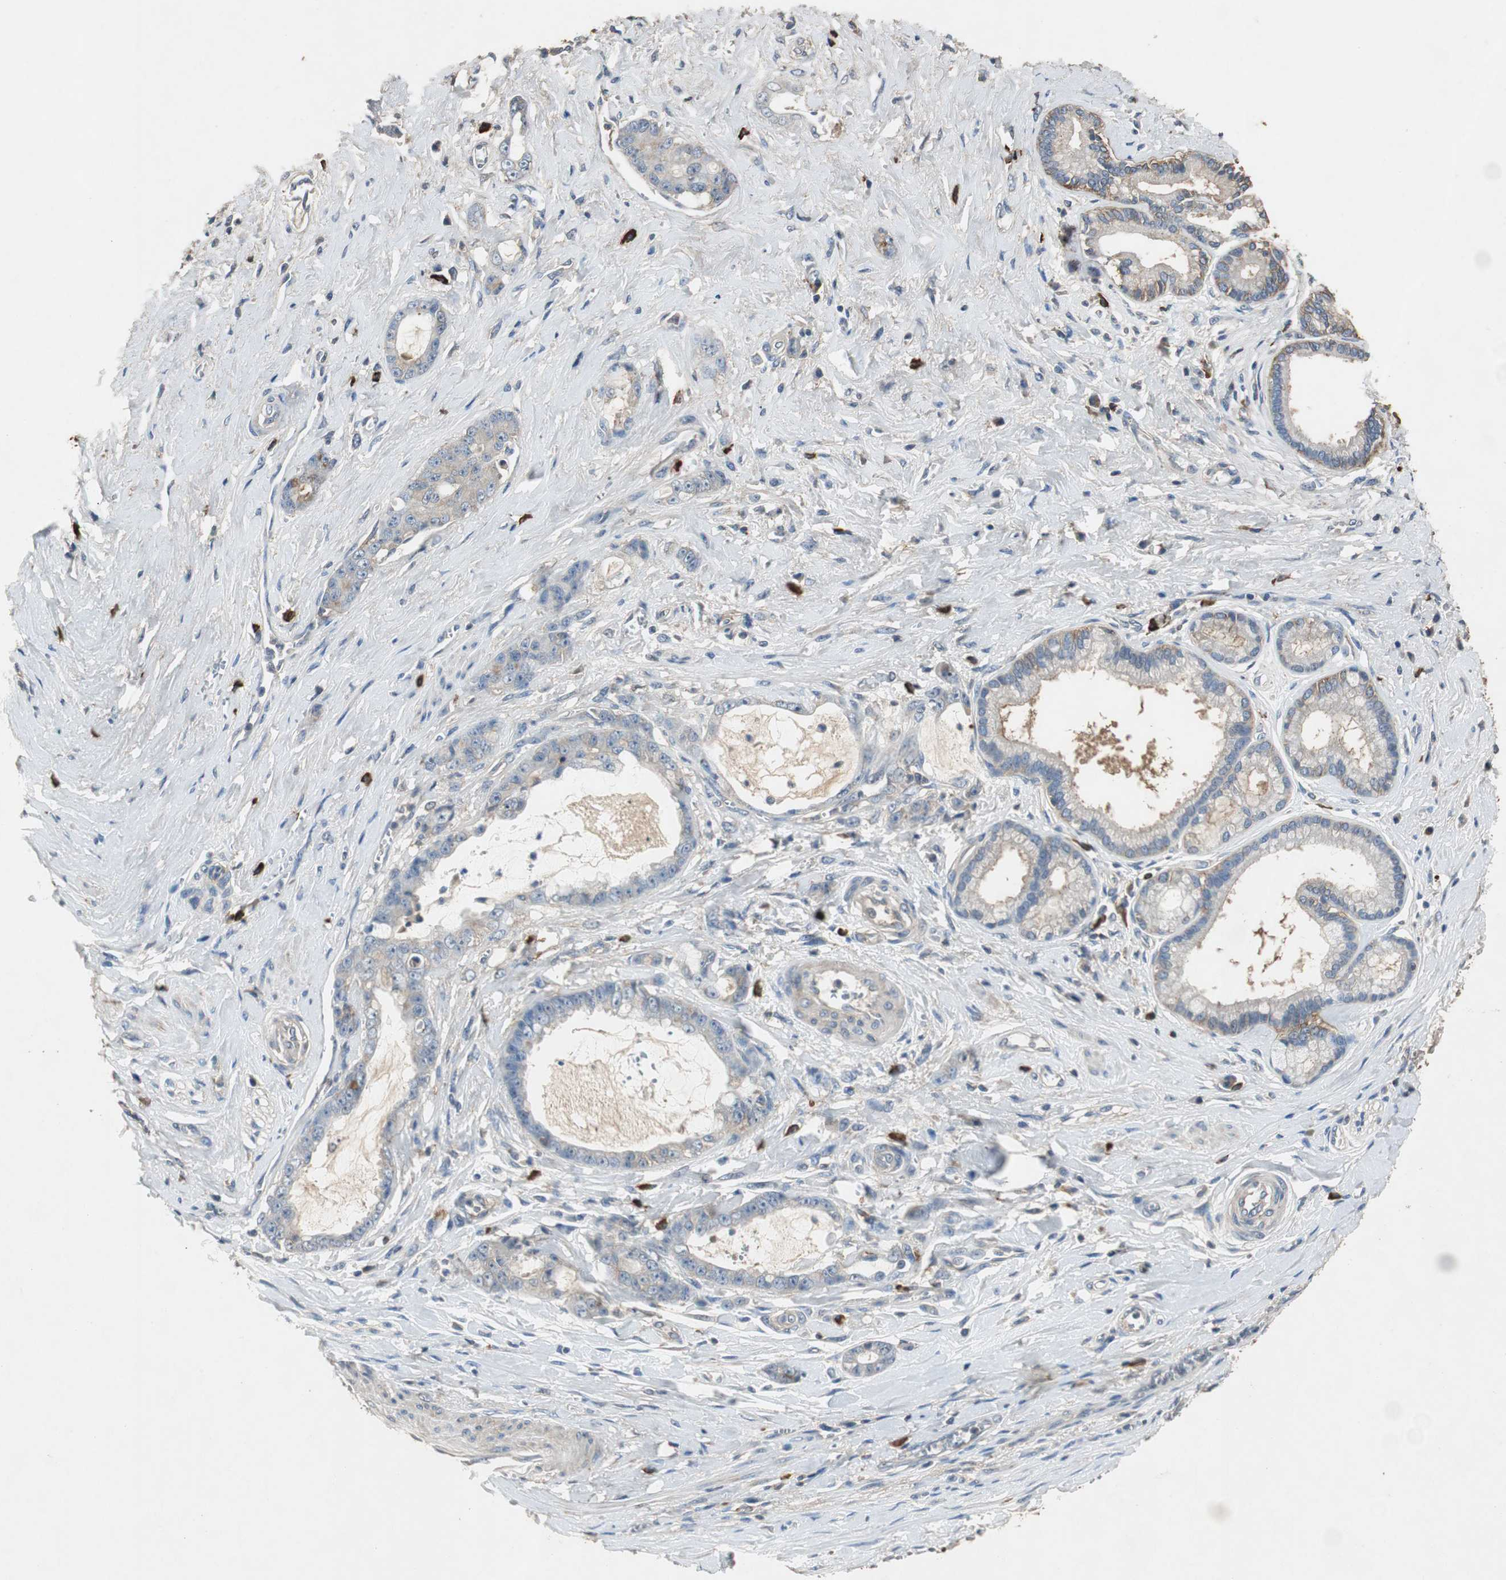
{"staining": {"intensity": "weak", "quantity": "<25%", "location": "cytoplasmic/membranous"}, "tissue": "pancreatic cancer", "cell_type": "Tumor cells", "image_type": "cancer", "snomed": [{"axis": "morphology", "description": "Adenocarcinoma, NOS"}, {"axis": "topography", "description": "Pancreas"}], "caption": "Protein analysis of adenocarcinoma (pancreatic) displays no significant staining in tumor cells. Nuclei are stained in blue.", "gene": "TNFRSF14", "patient": {"sex": "female", "age": 73}}